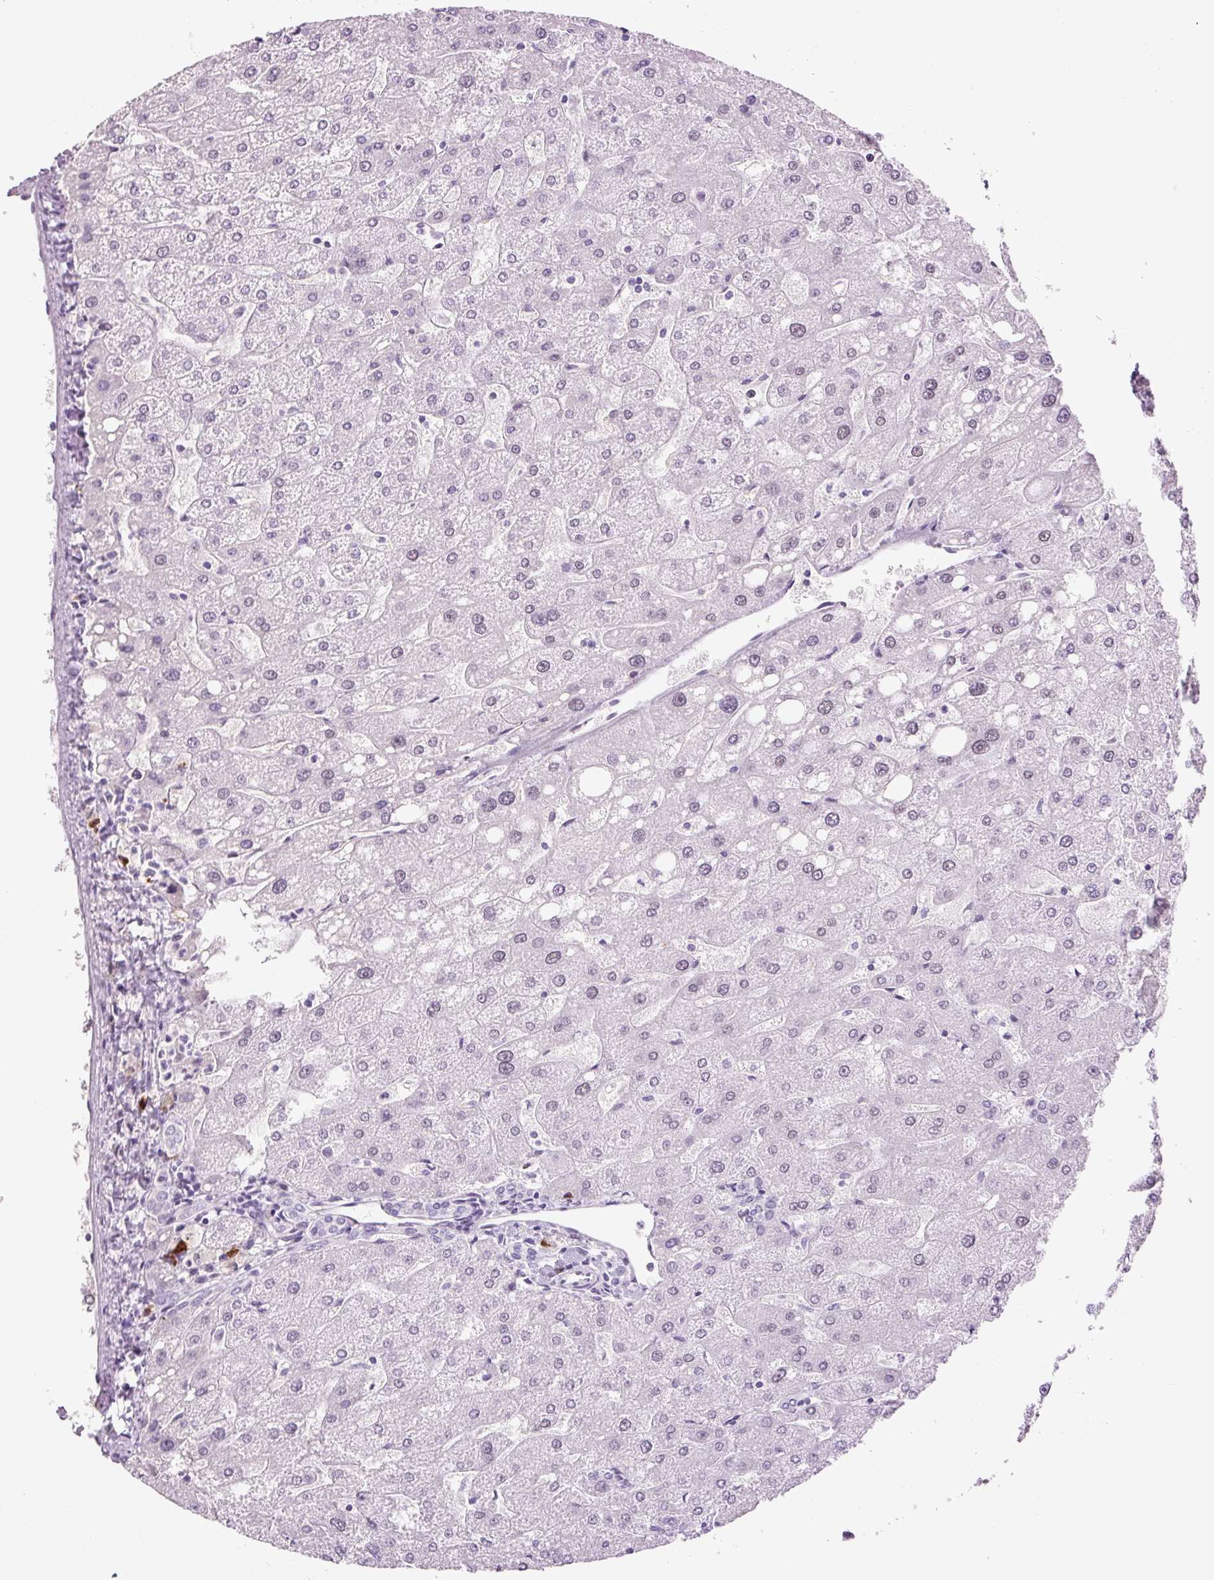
{"staining": {"intensity": "negative", "quantity": "none", "location": "none"}, "tissue": "liver", "cell_type": "Cholangiocytes", "image_type": "normal", "snomed": [{"axis": "morphology", "description": "Normal tissue, NOS"}, {"axis": "topography", "description": "Liver"}], "caption": "Human liver stained for a protein using immunohistochemistry reveals no positivity in cholangiocytes.", "gene": "KLF1", "patient": {"sex": "male", "age": 67}}